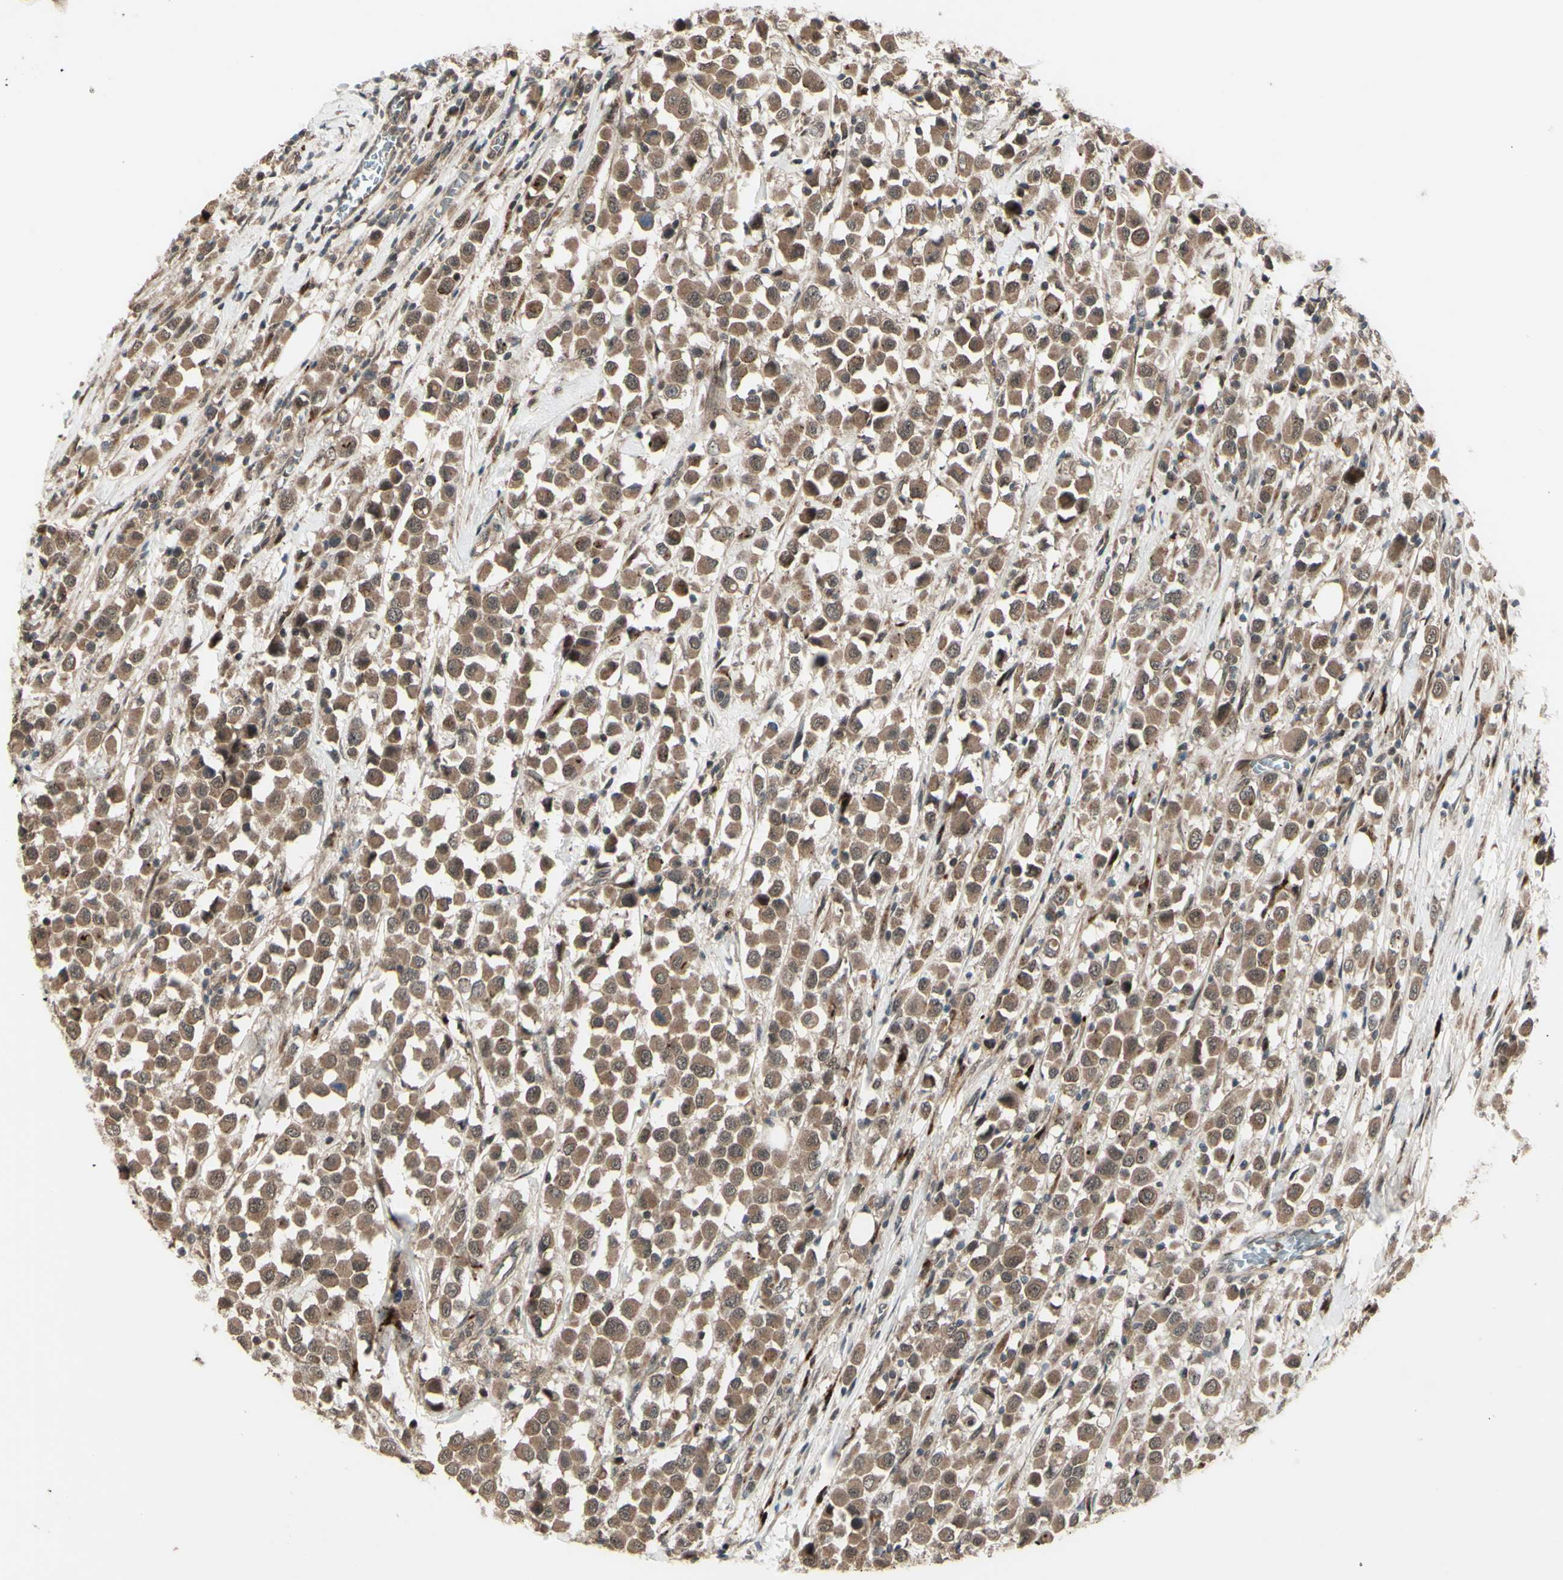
{"staining": {"intensity": "moderate", "quantity": ">75%", "location": "cytoplasmic/membranous"}, "tissue": "breast cancer", "cell_type": "Tumor cells", "image_type": "cancer", "snomed": [{"axis": "morphology", "description": "Duct carcinoma"}, {"axis": "topography", "description": "Breast"}], "caption": "Protein staining by IHC shows moderate cytoplasmic/membranous expression in approximately >75% of tumor cells in intraductal carcinoma (breast).", "gene": "MLF2", "patient": {"sex": "female", "age": 61}}